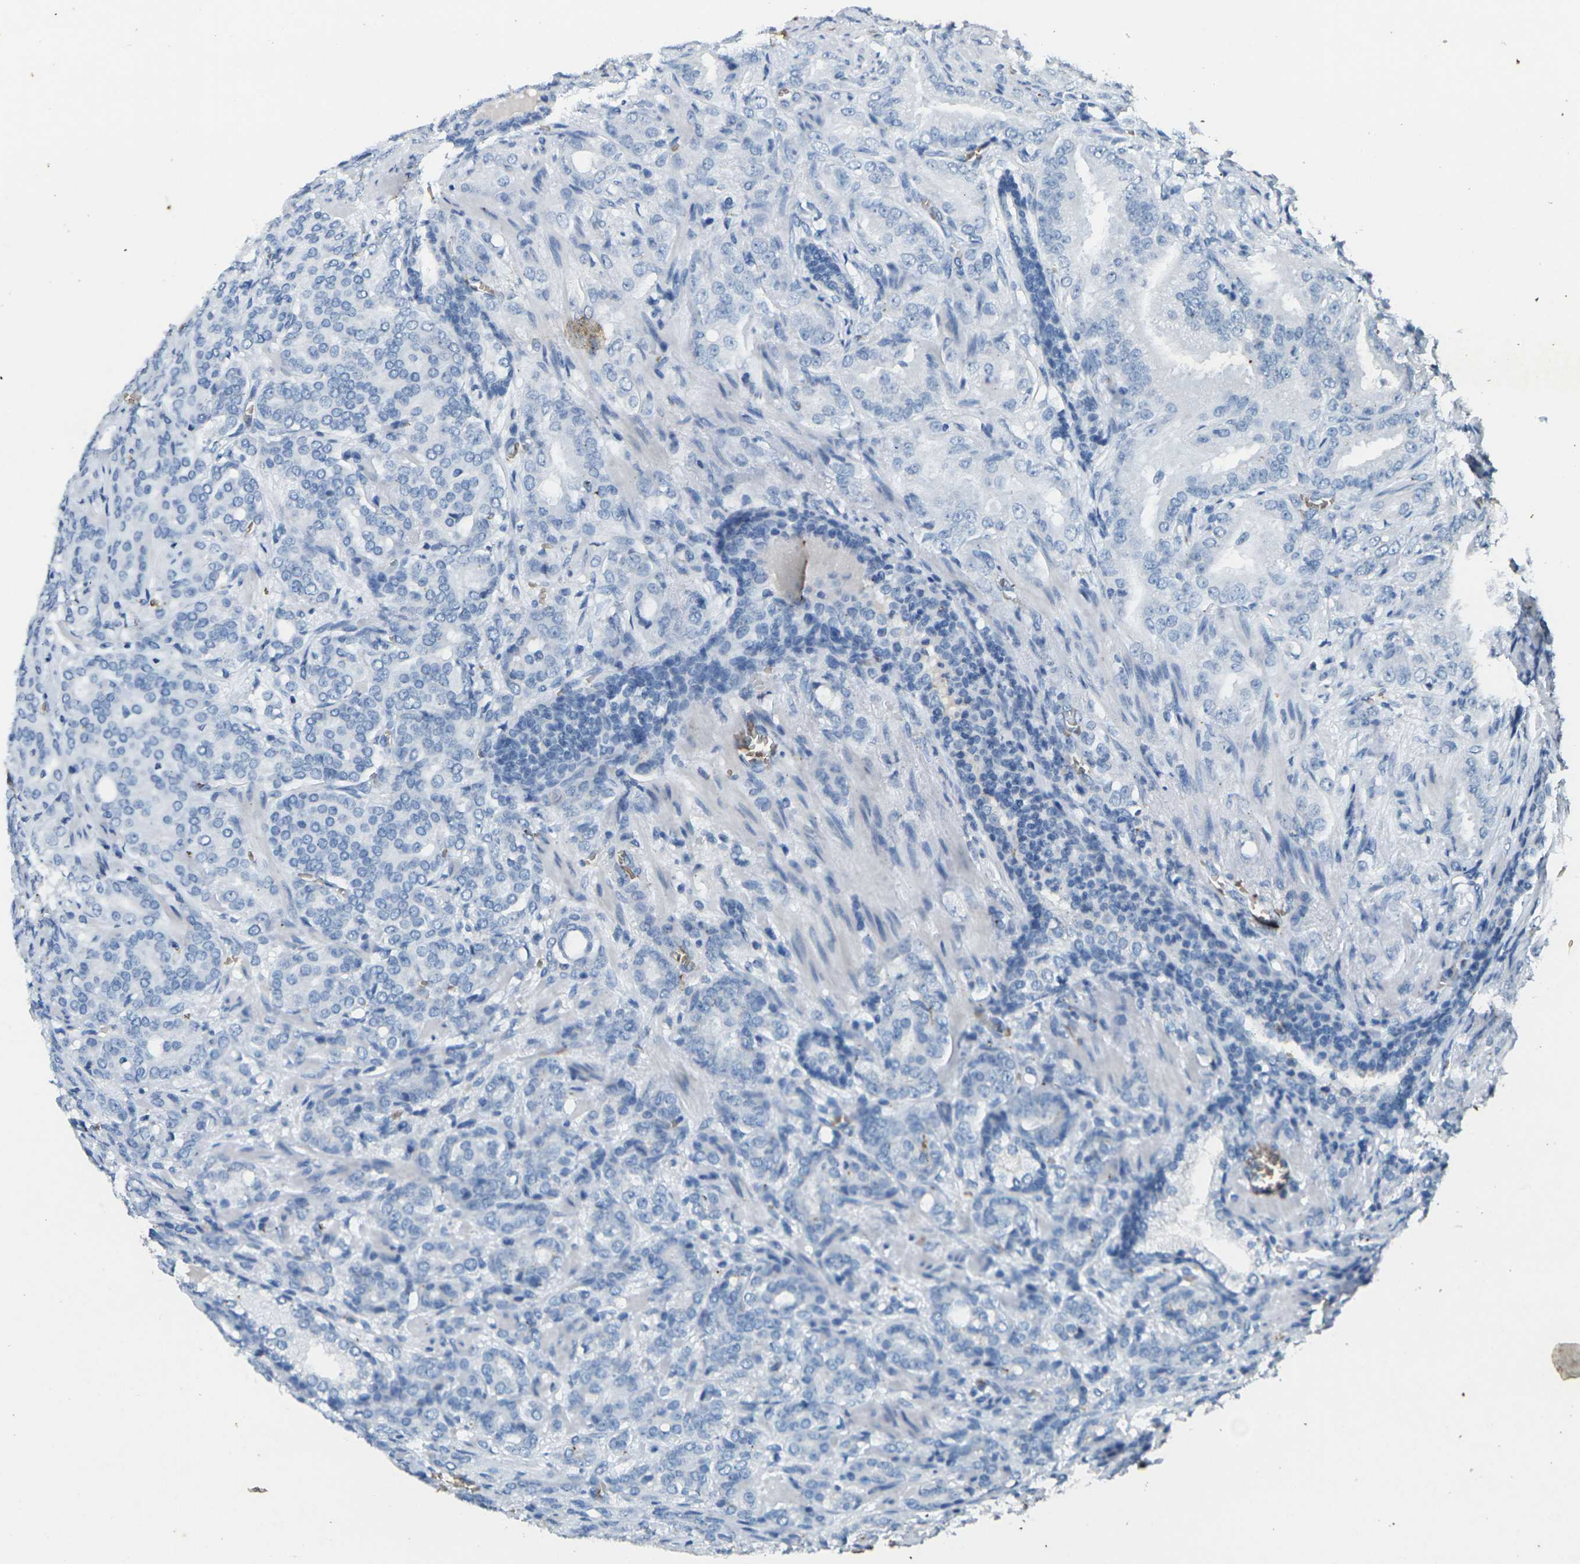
{"staining": {"intensity": "negative", "quantity": "none", "location": "none"}, "tissue": "prostate cancer", "cell_type": "Tumor cells", "image_type": "cancer", "snomed": [{"axis": "morphology", "description": "Adenocarcinoma, High grade"}, {"axis": "topography", "description": "Prostate"}], "caption": "Tumor cells are negative for brown protein staining in high-grade adenocarcinoma (prostate).", "gene": "HBB", "patient": {"sex": "male", "age": 64}}